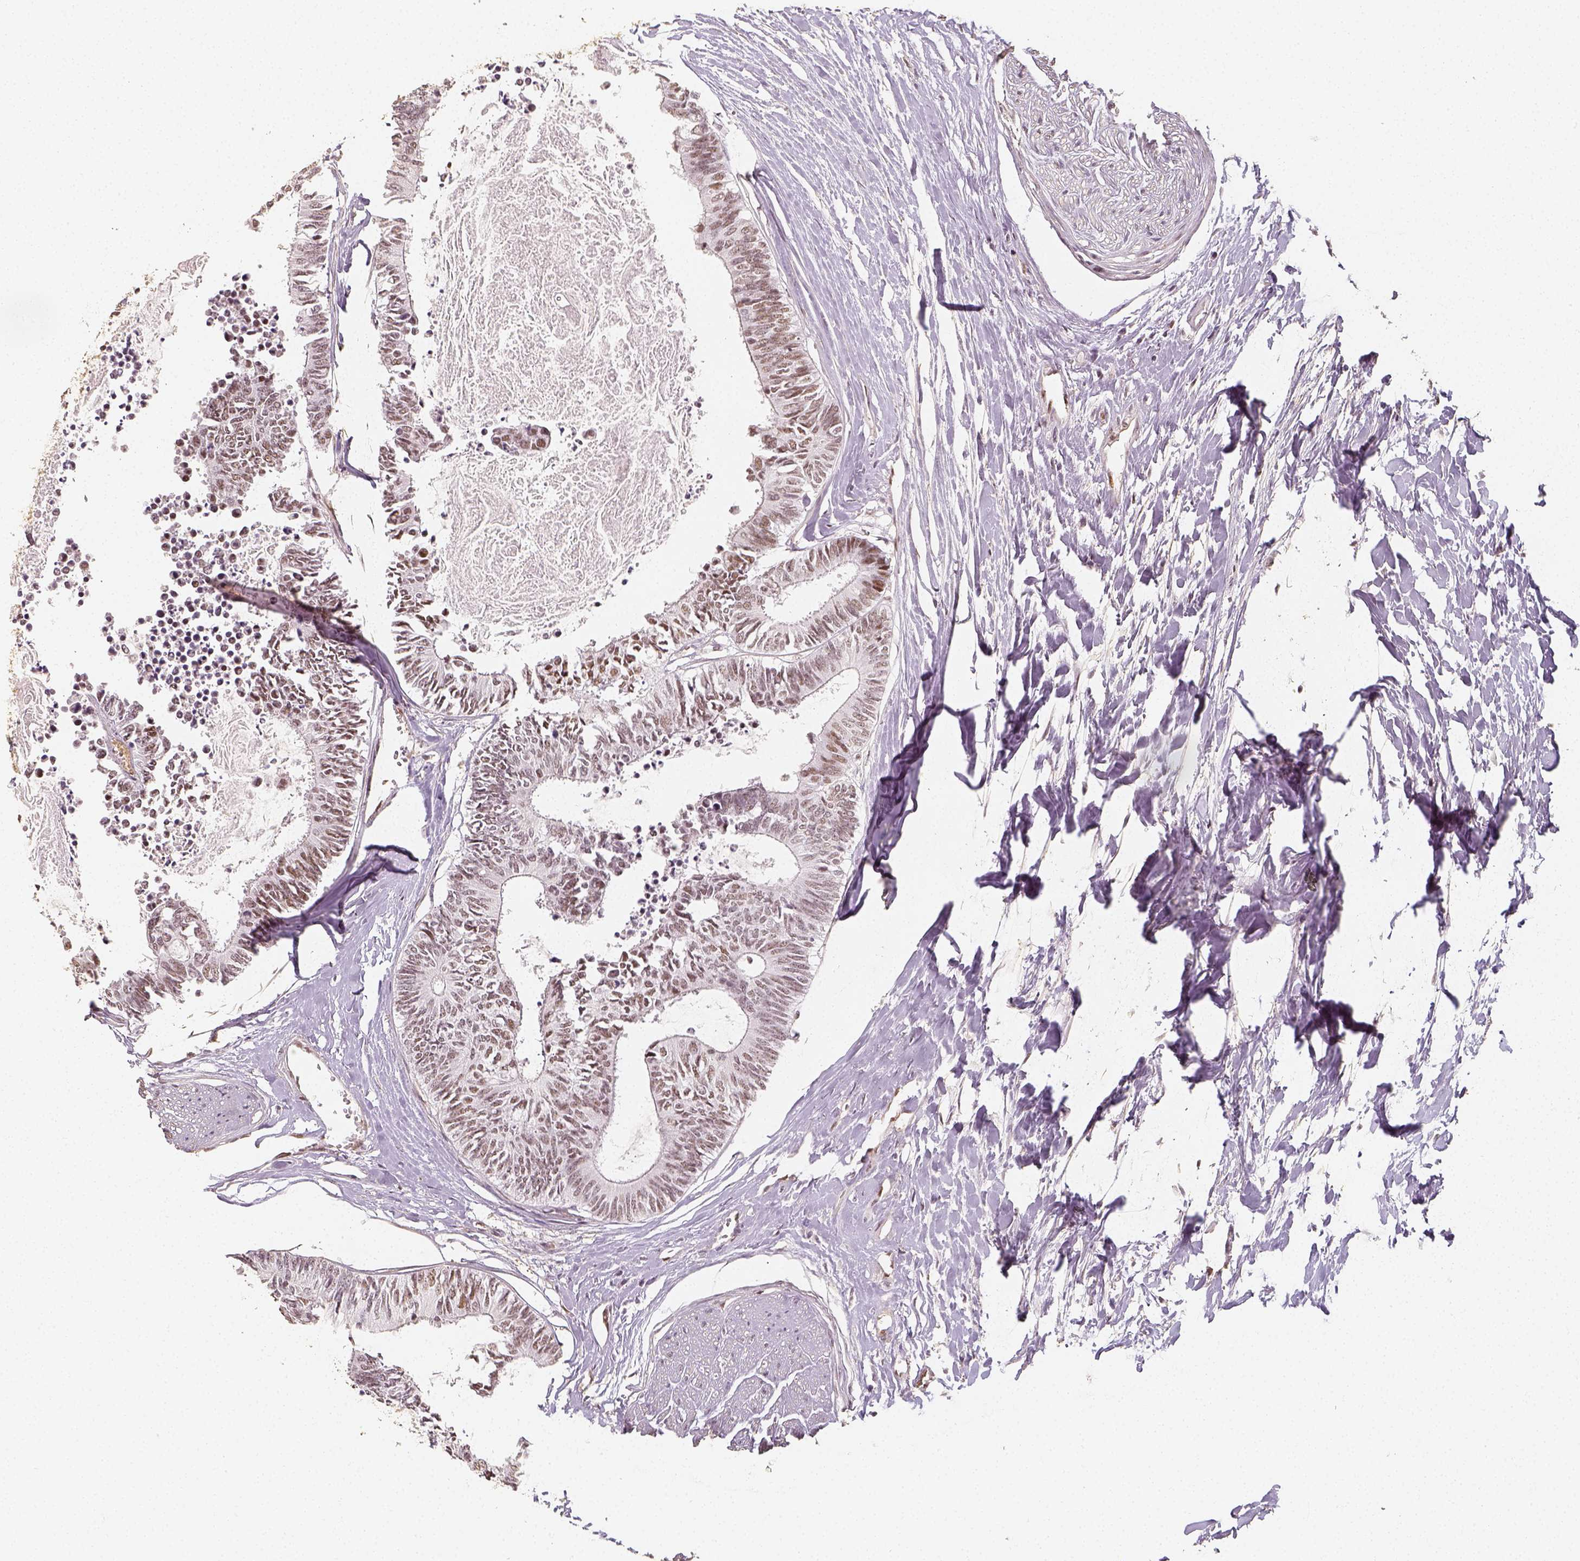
{"staining": {"intensity": "weak", "quantity": ">75%", "location": "nuclear"}, "tissue": "colorectal cancer", "cell_type": "Tumor cells", "image_type": "cancer", "snomed": [{"axis": "morphology", "description": "Adenocarcinoma, NOS"}, {"axis": "topography", "description": "Colon"}, {"axis": "topography", "description": "Rectum"}], "caption": "A high-resolution photomicrograph shows immunohistochemistry (IHC) staining of colorectal cancer, which displays weak nuclear staining in approximately >75% of tumor cells.", "gene": "HDAC1", "patient": {"sex": "male", "age": 57}}